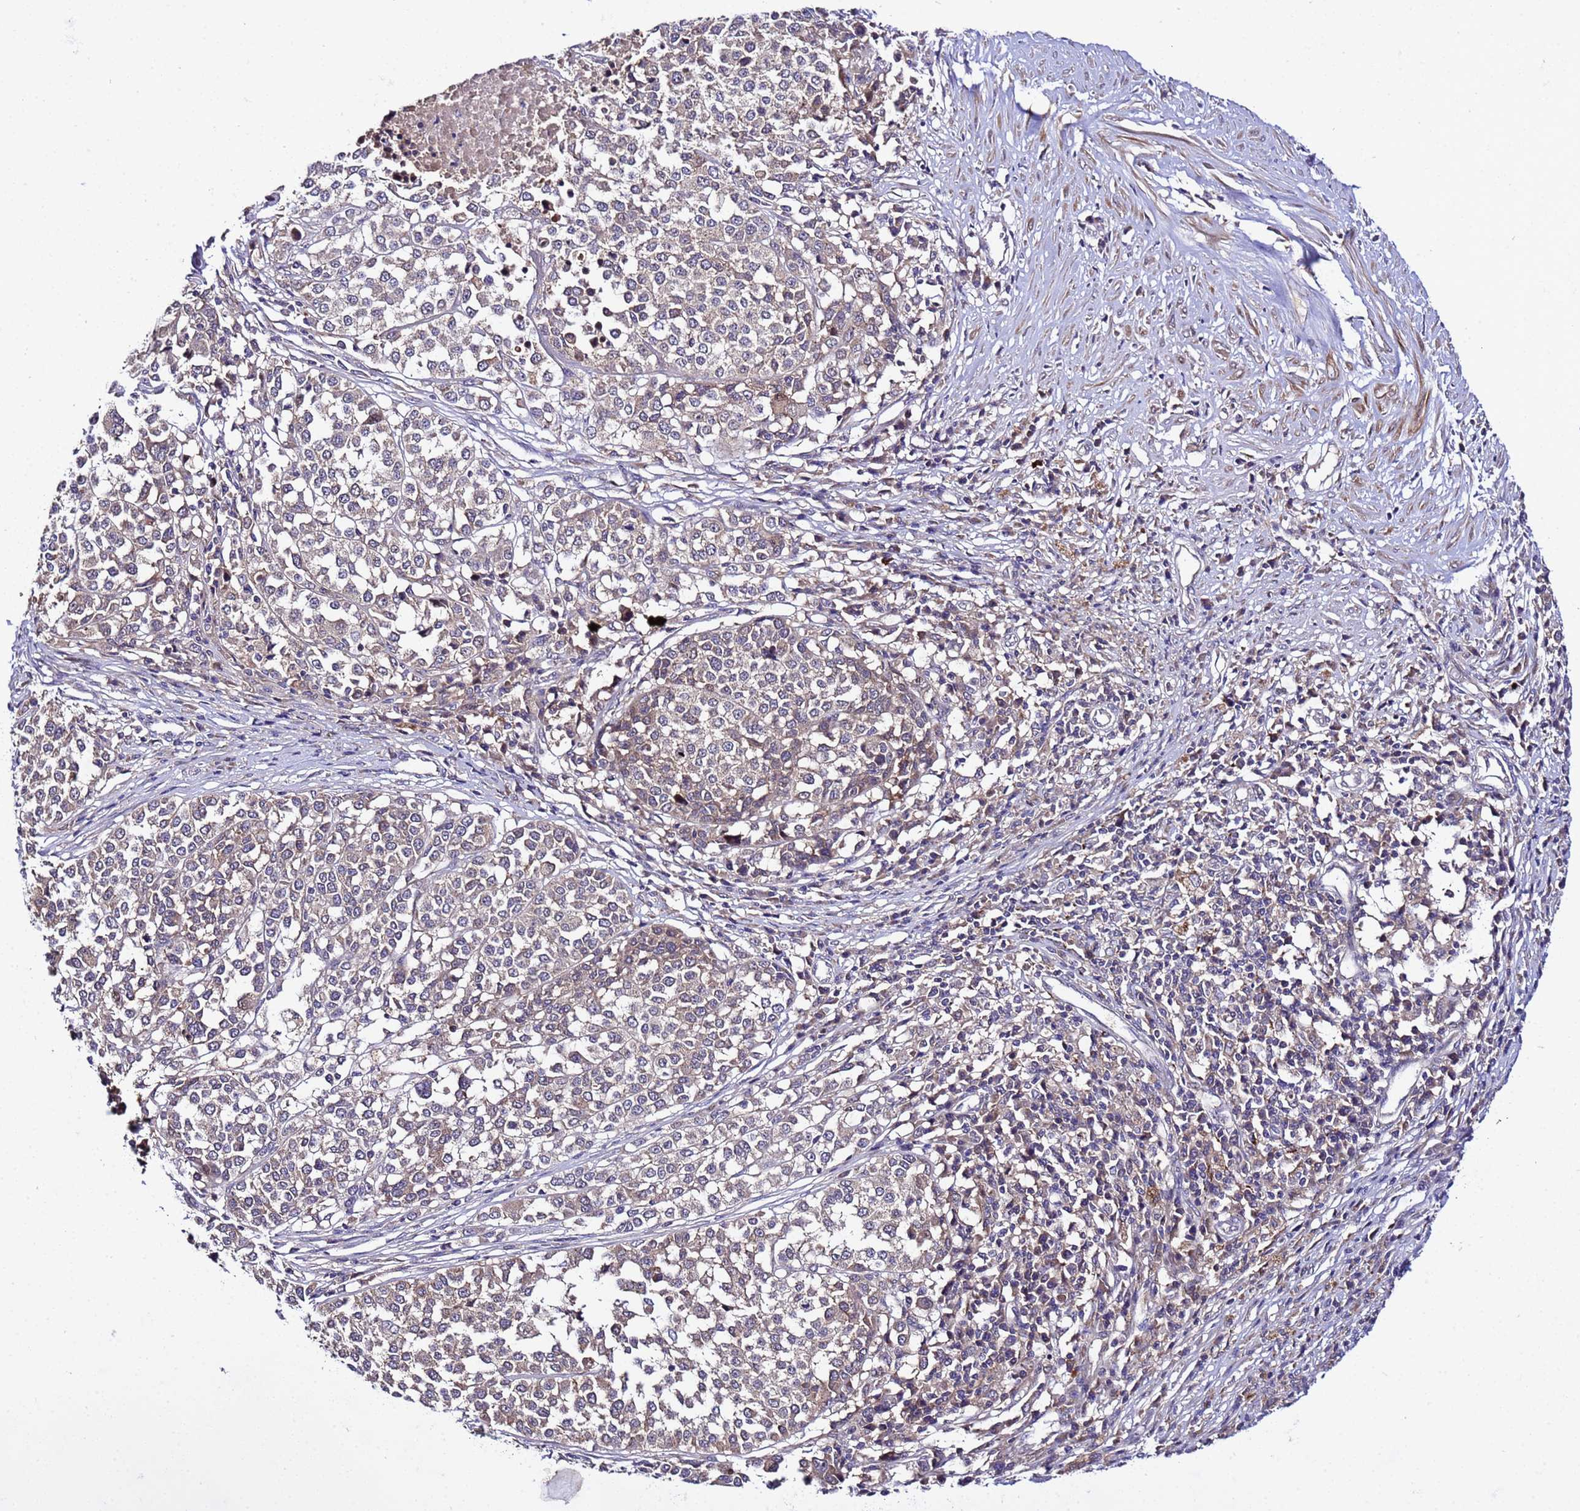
{"staining": {"intensity": "weak", "quantity": "25%-75%", "location": "cytoplasmic/membranous"}, "tissue": "melanoma", "cell_type": "Tumor cells", "image_type": "cancer", "snomed": [{"axis": "morphology", "description": "Malignant melanoma, Metastatic site"}, {"axis": "topography", "description": "Lymph node"}], "caption": "An image of human melanoma stained for a protein reveals weak cytoplasmic/membranous brown staining in tumor cells.", "gene": "PLXDC2", "patient": {"sex": "male", "age": 44}}